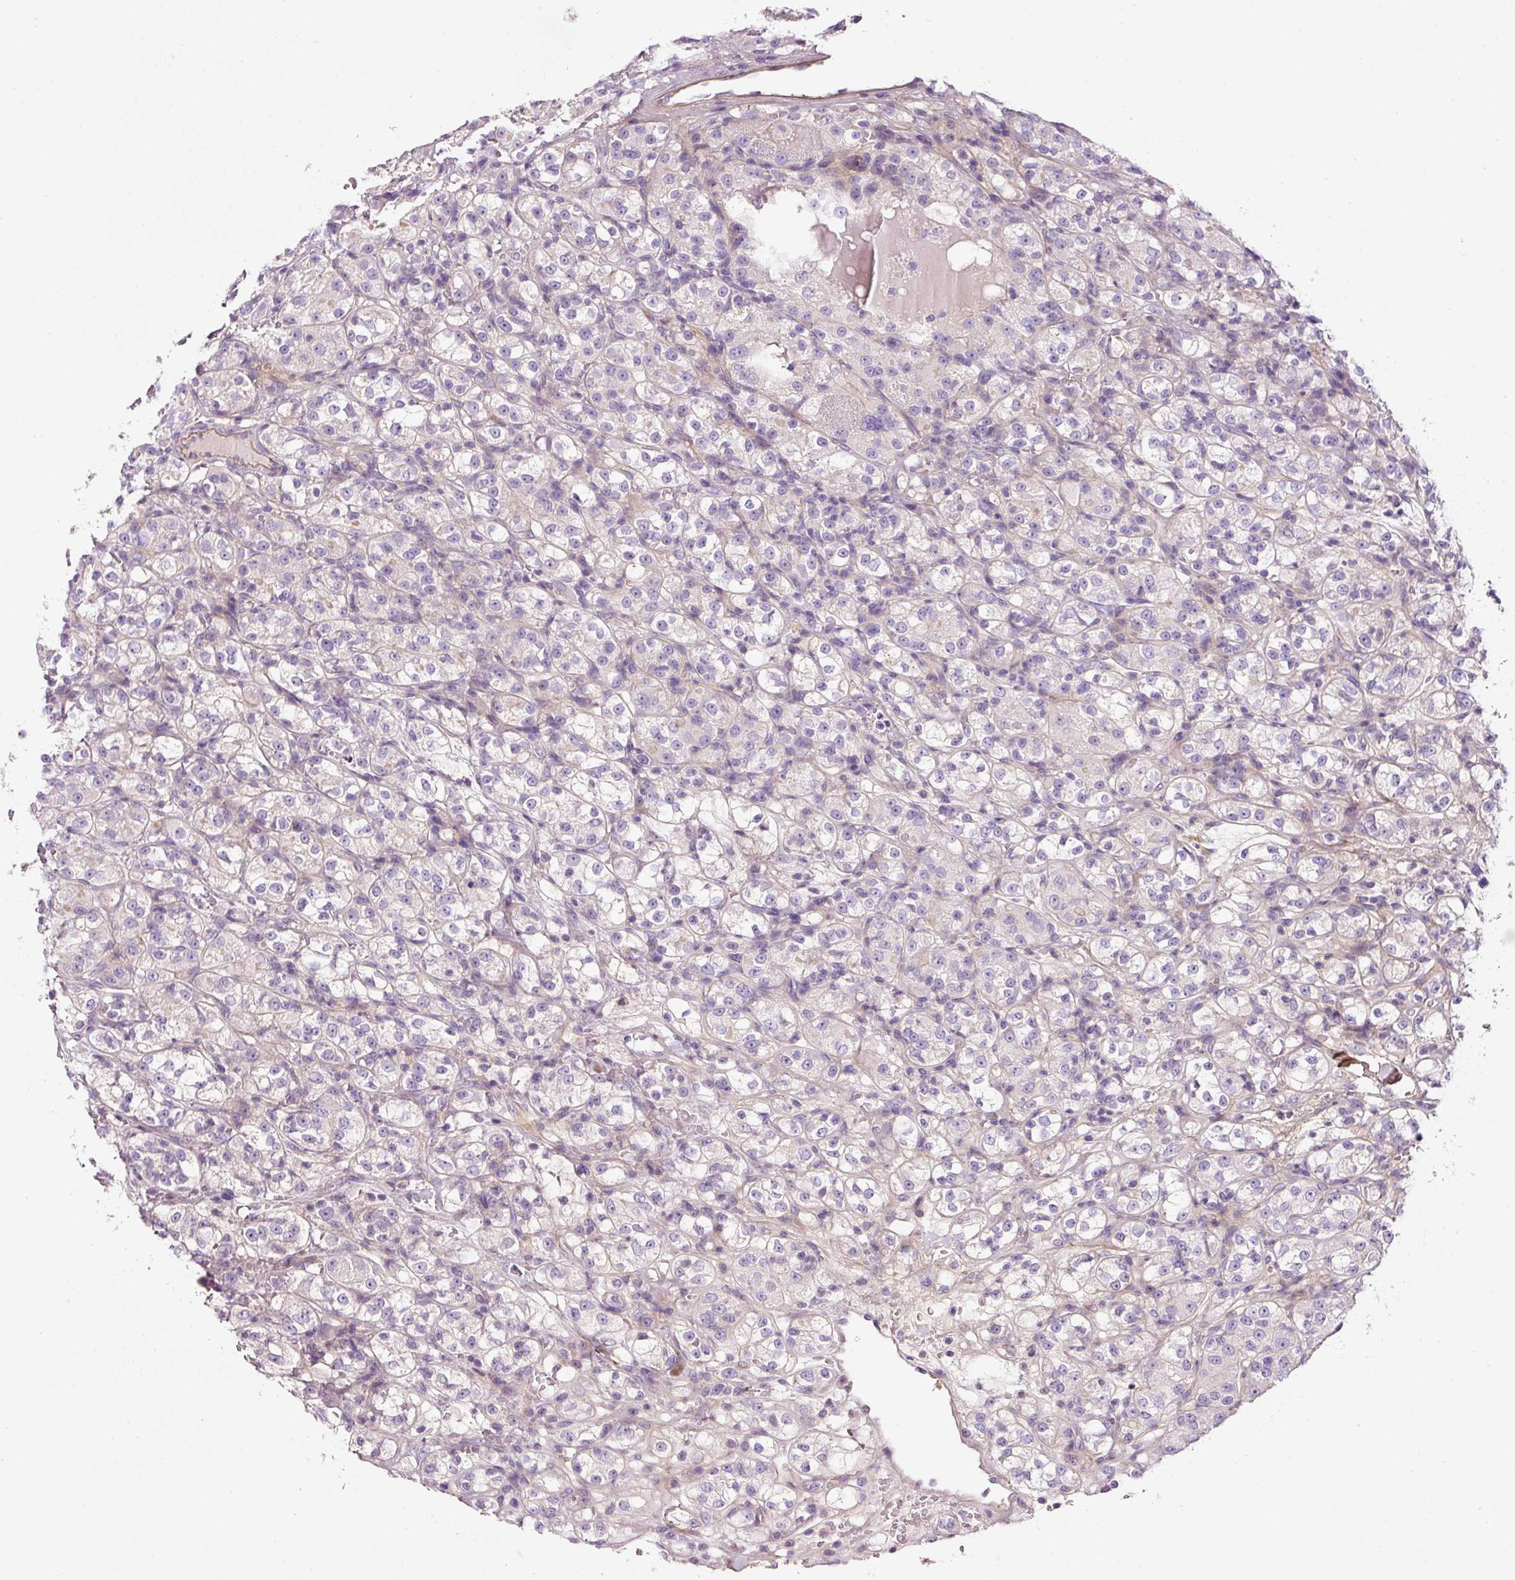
{"staining": {"intensity": "negative", "quantity": "none", "location": "none"}, "tissue": "renal cancer", "cell_type": "Tumor cells", "image_type": "cancer", "snomed": [{"axis": "morphology", "description": "Normal tissue, NOS"}, {"axis": "morphology", "description": "Adenocarcinoma, NOS"}, {"axis": "topography", "description": "Kidney"}], "caption": "Tumor cells are negative for protein expression in human renal cancer.", "gene": "SOS2", "patient": {"sex": "male", "age": 61}}